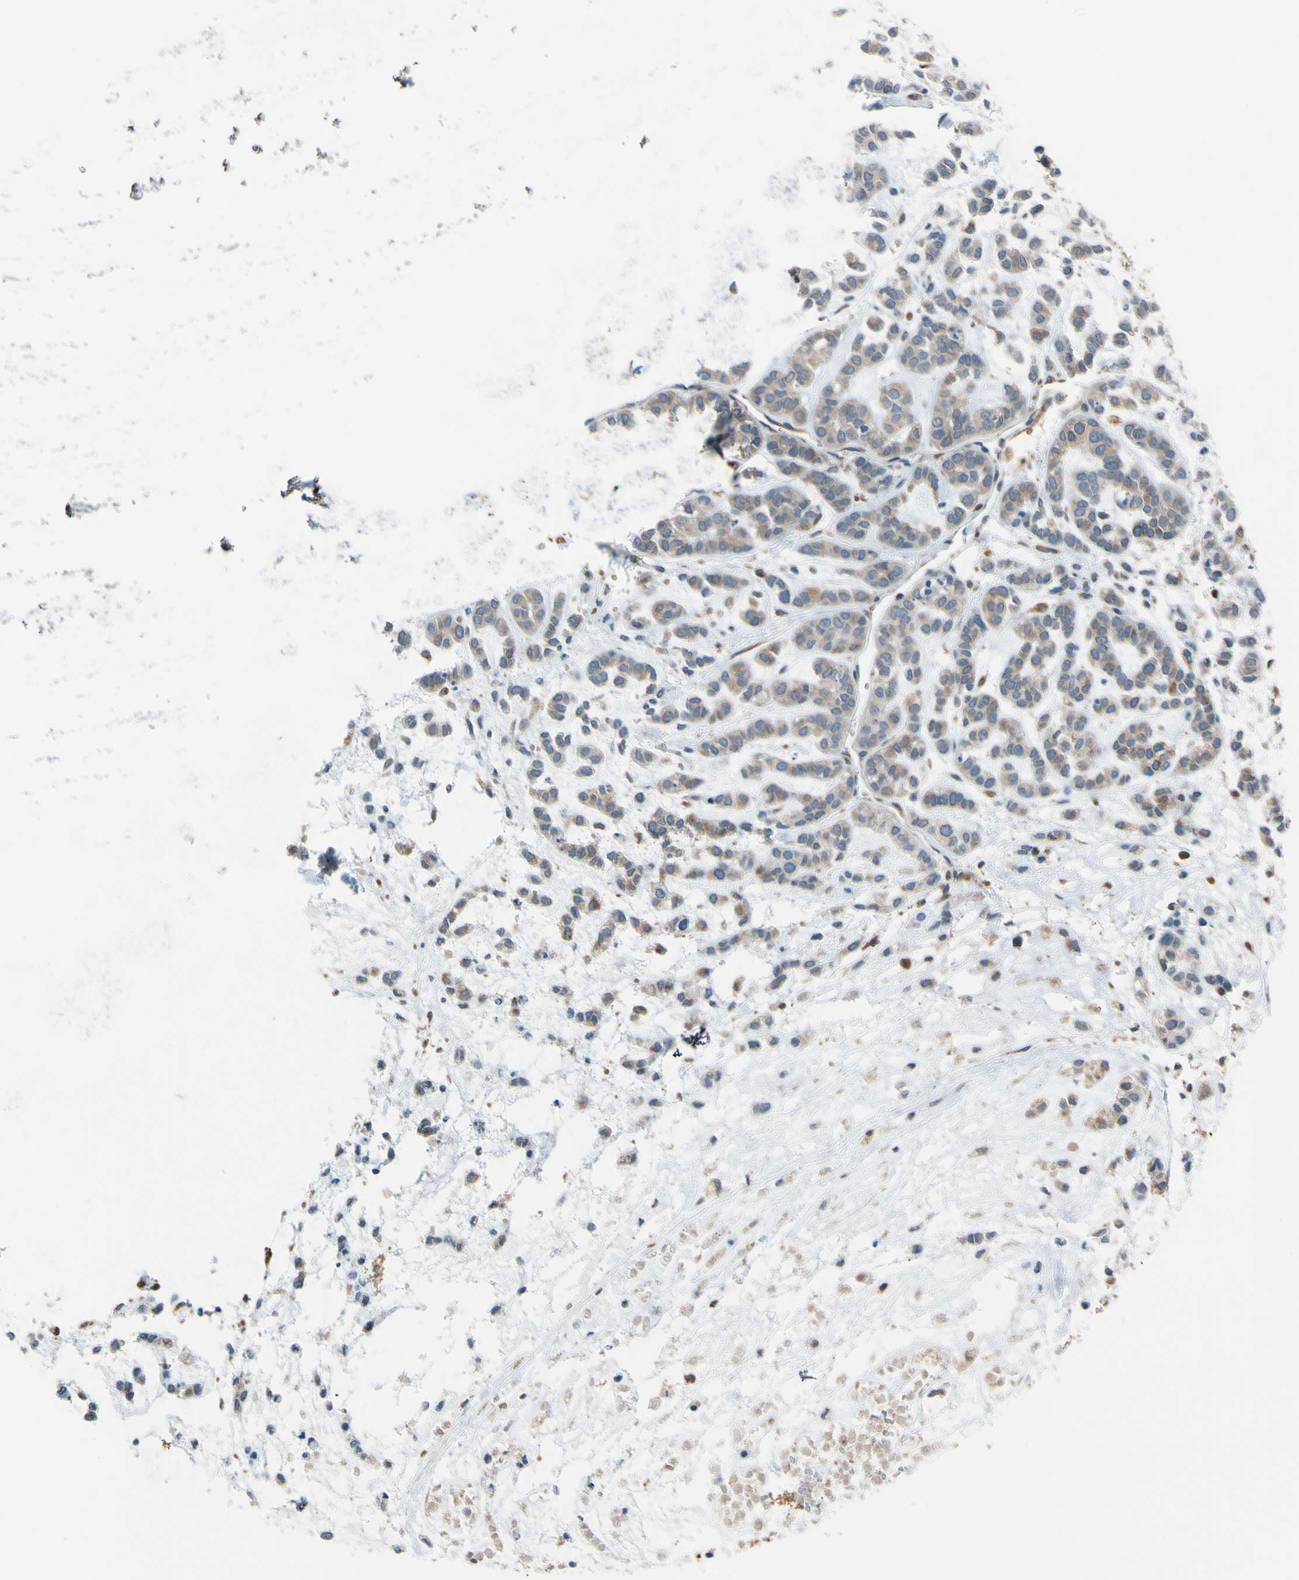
{"staining": {"intensity": "moderate", "quantity": ">75%", "location": "cytoplasmic/membranous"}, "tissue": "head and neck cancer", "cell_type": "Tumor cells", "image_type": "cancer", "snomed": [{"axis": "morphology", "description": "Adenocarcinoma, NOS"}, {"axis": "morphology", "description": "Adenoma, NOS"}, {"axis": "topography", "description": "Head-Neck"}], "caption": "Immunohistochemical staining of head and neck adenocarcinoma shows medium levels of moderate cytoplasmic/membranous protein expression in approximately >75% of tumor cells. (DAB (3,3'-diaminobenzidine) IHC with brightfield microscopy, high magnification).", "gene": "CLCC1", "patient": {"sex": "female", "age": 55}}